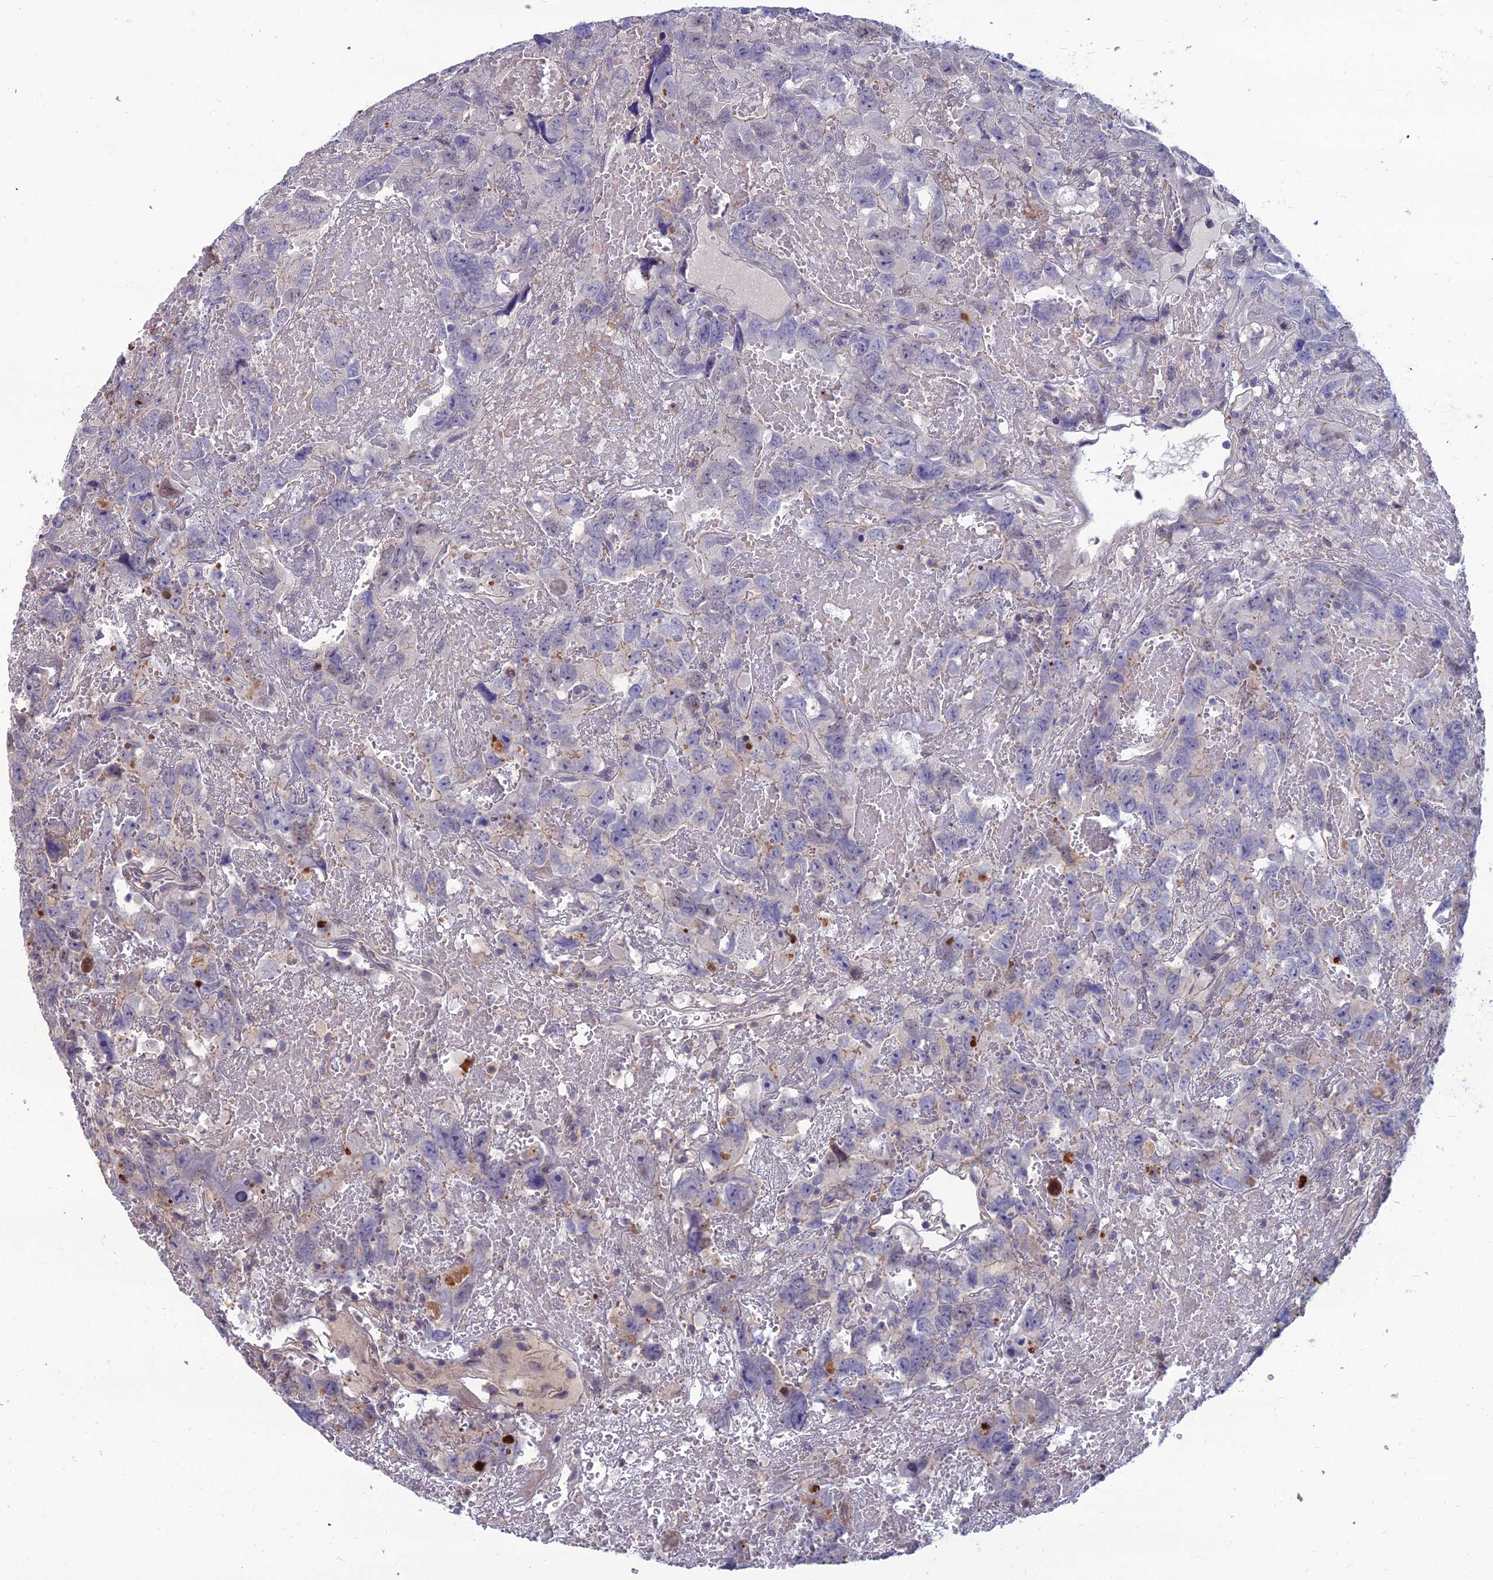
{"staining": {"intensity": "negative", "quantity": "none", "location": "none"}, "tissue": "testis cancer", "cell_type": "Tumor cells", "image_type": "cancer", "snomed": [{"axis": "morphology", "description": "Carcinoma, Embryonal, NOS"}, {"axis": "topography", "description": "Testis"}], "caption": "IHC micrograph of testis embryonal carcinoma stained for a protein (brown), which reveals no staining in tumor cells.", "gene": "OPA3", "patient": {"sex": "male", "age": 45}}